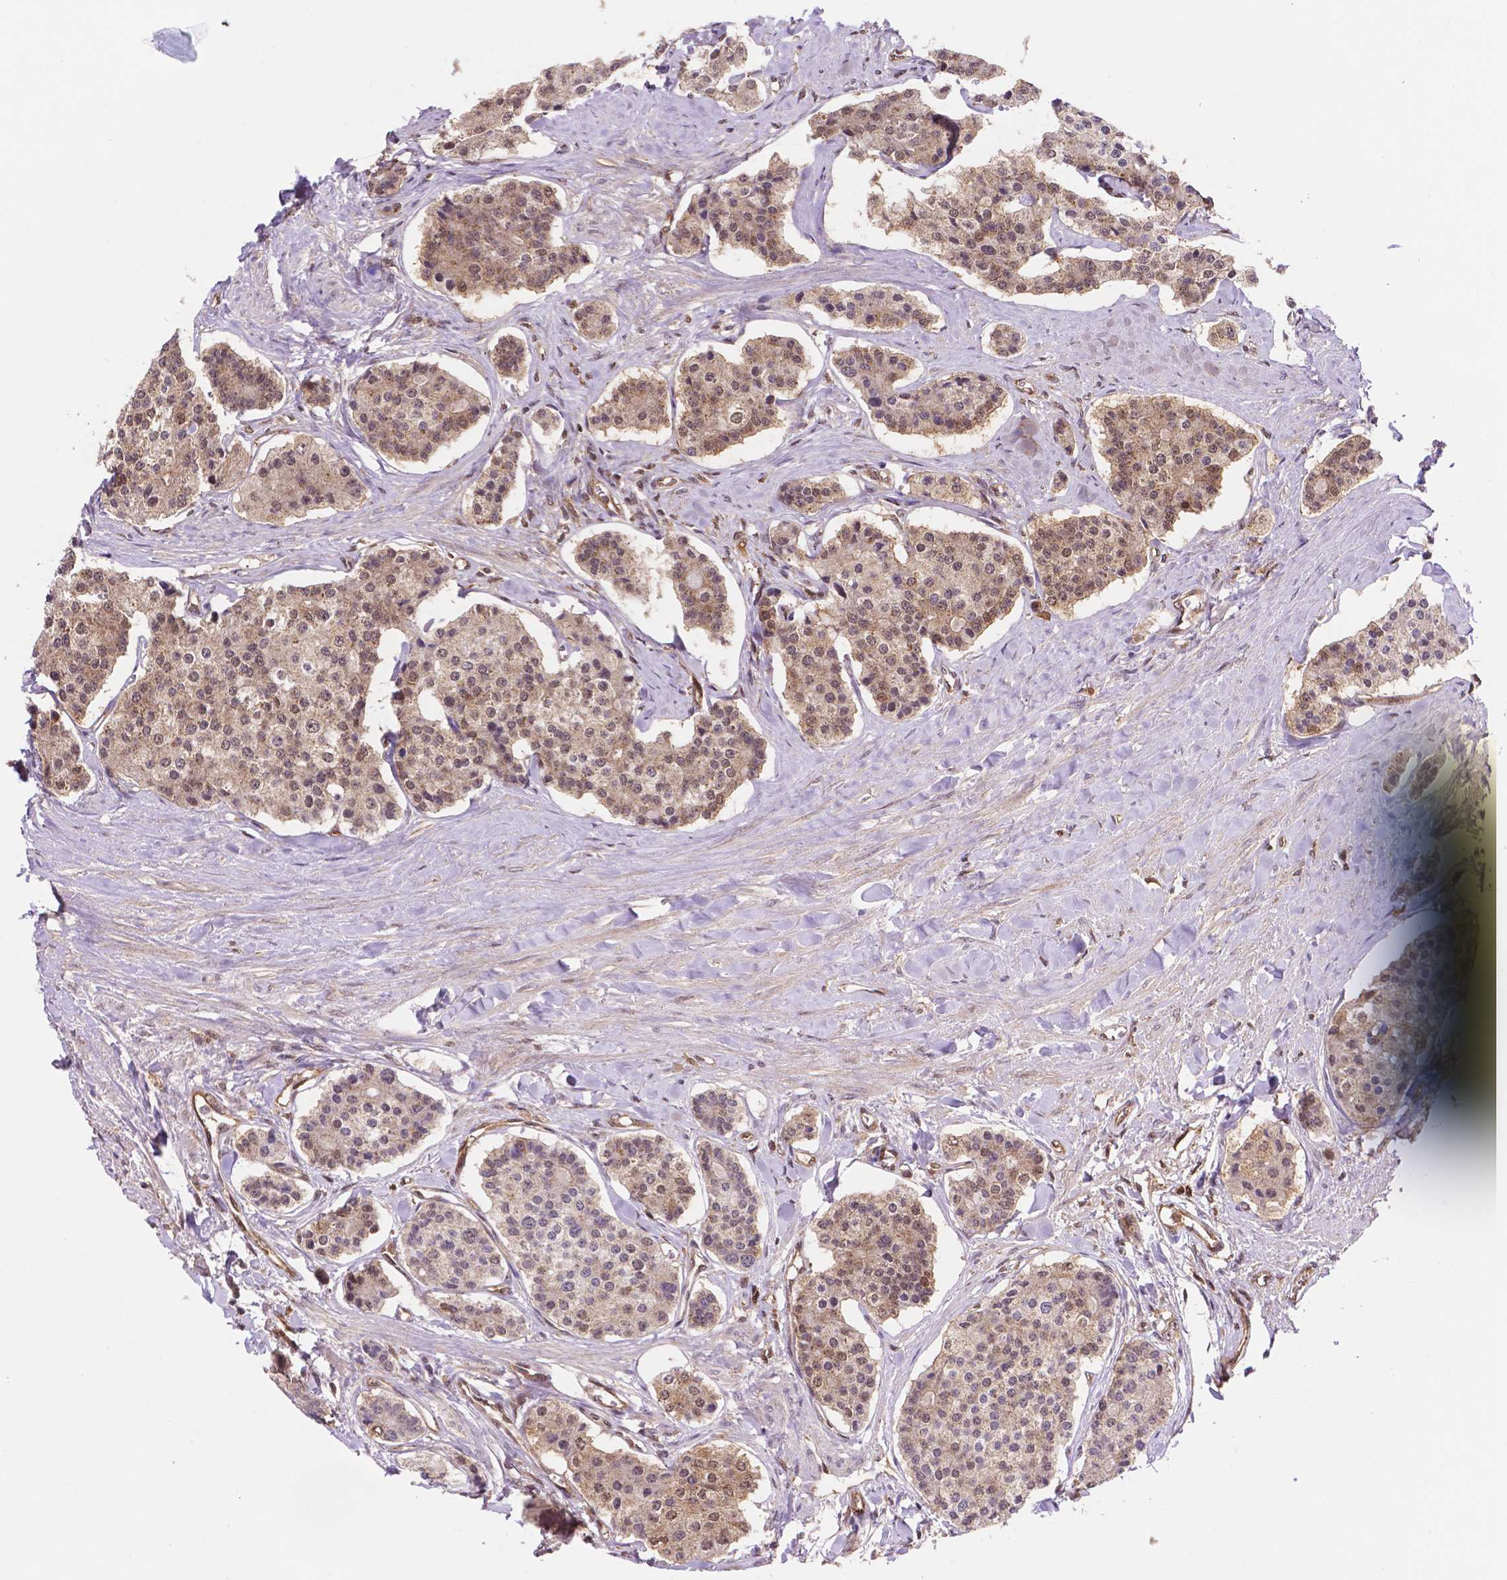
{"staining": {"intensity": "weak", "quantity": "25%-75%", "location": "cytoplasmic/membranous,nuclear"}, "tissue": "carcinoid", "cell_type": "Tumor cells", "image_type": "cancer", "snomed": [{"axis": "morphology", "description": "Carcinoid, malignant, NOS"}, {"axis": "topography", "description": "Small intestine"}], "caption": "The micrograph reveals staining of carcinoid, revealing weak cytoplasmic/membranous and nuclear protein expression (brown color) within tumor cells. (Brightfield microscopy of DAB IHC at high magnification).", "gene": "UBE2L6", "patient": {"sex": "female", "age": 65}}